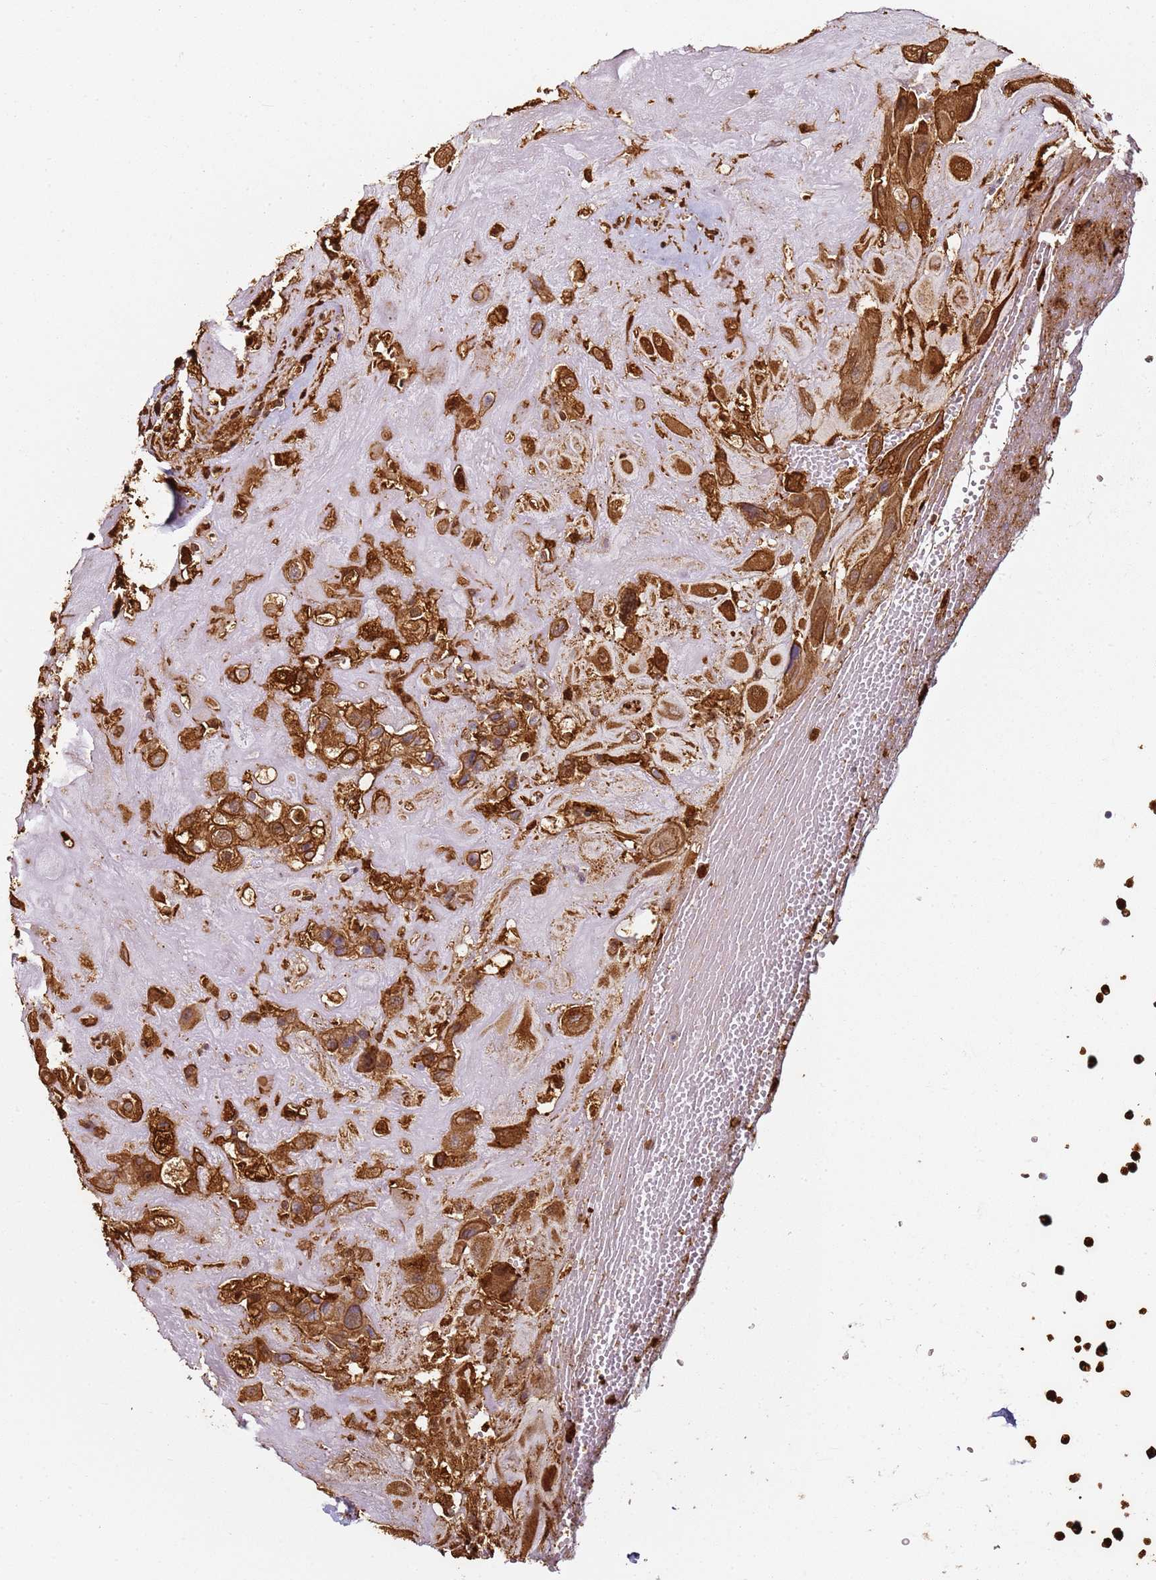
{"staining": {"intensity": "strong", "quantity": ">75%", "location": "cytoplasmic/membranous"}, "tissue": "placenta", "cell_type": "Decidual cells", "image_type": "normal", "snomed": [{"axis": "morphology", "description": "Normal tissue, NOS"}, {"axis": "topography", "description": "Placenta"}], "caption": "Immunohistochemical staining of benign human placenta shows high levels of strong cytoplasmic/membranous positivity in approximately >75% of decidual cells.", "gene": "S100A4", "patient": {"sex": "female", "age": 32}}